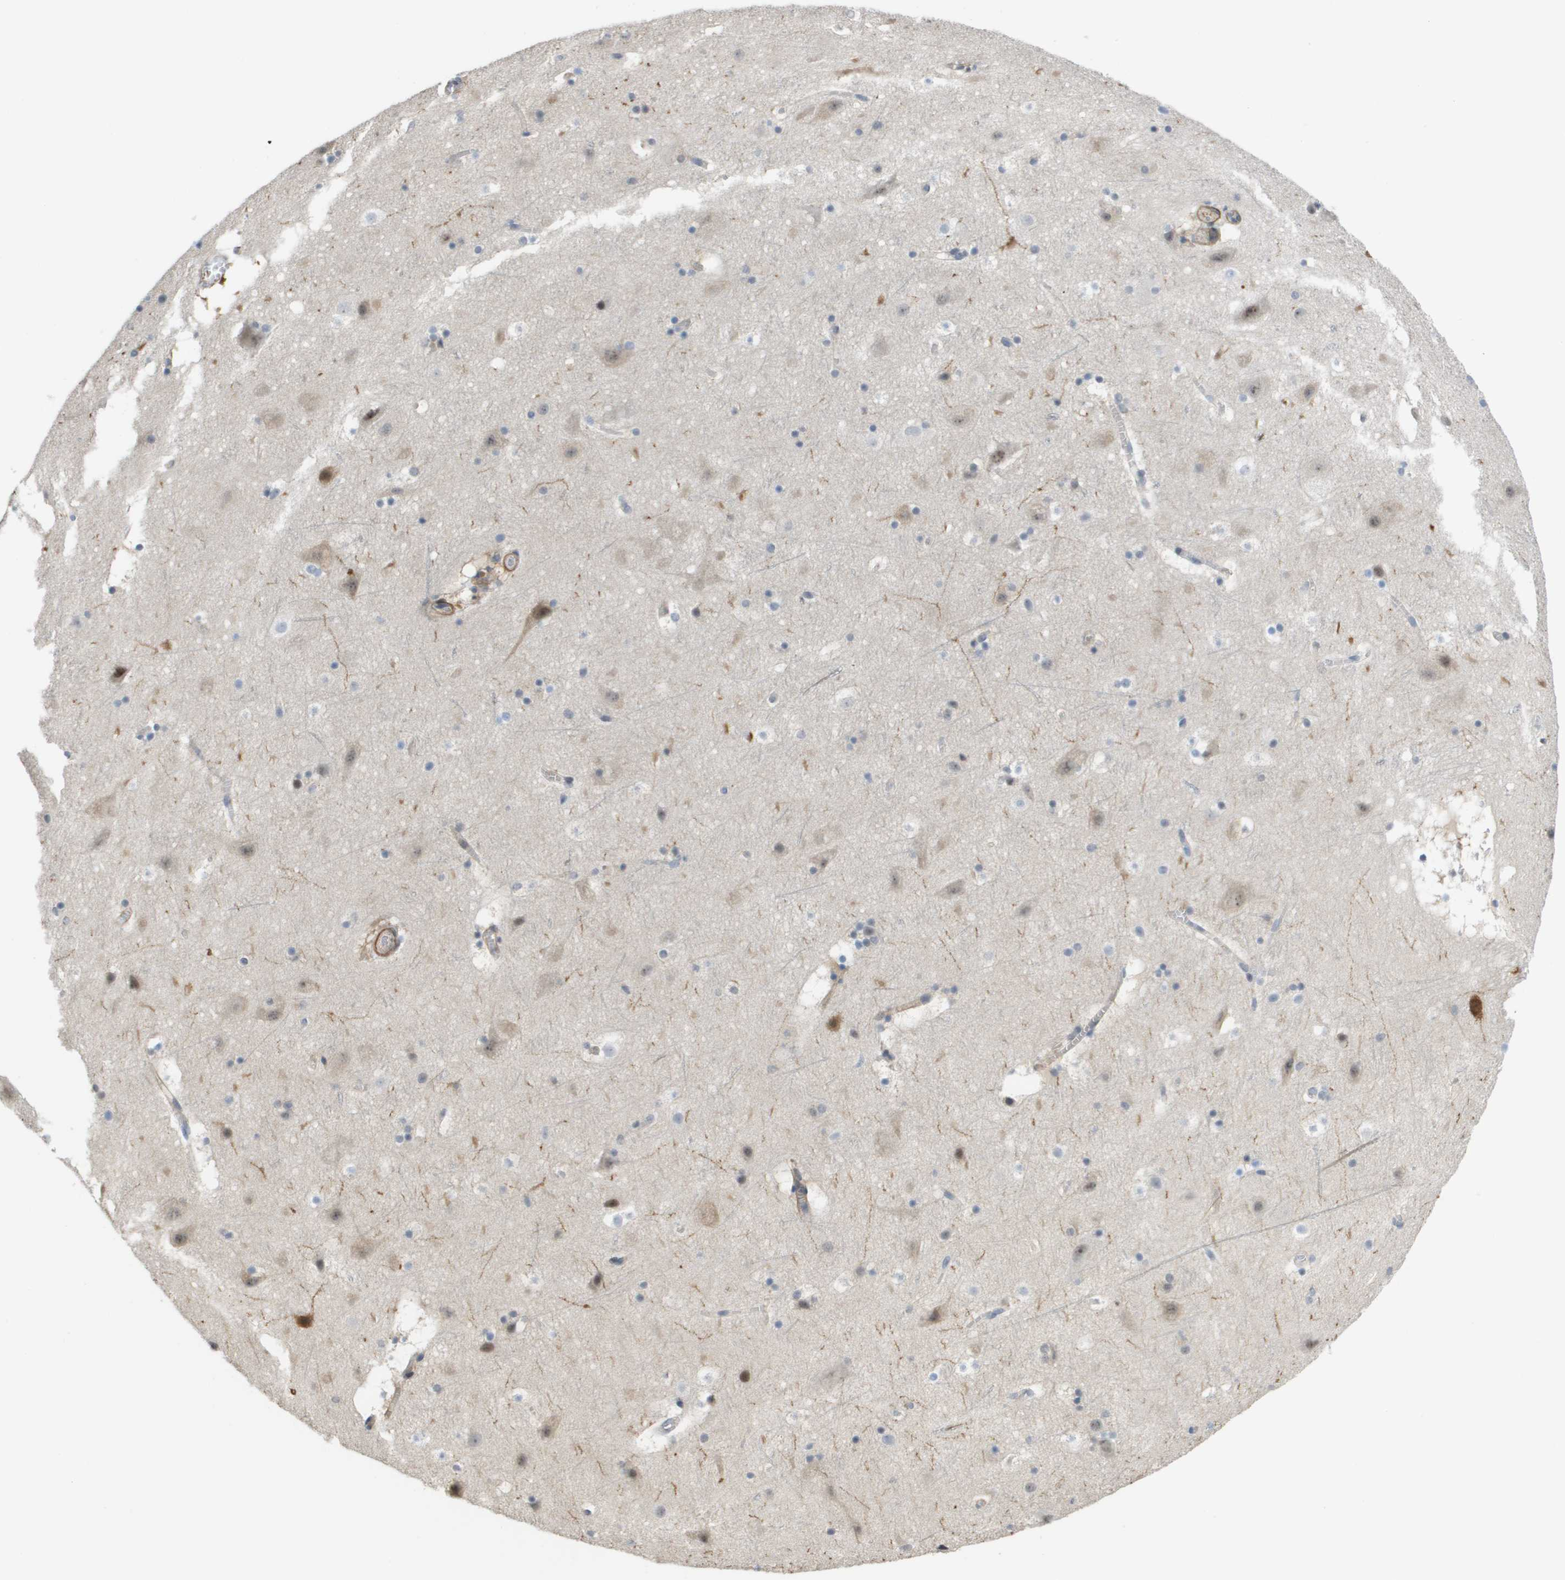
{"staining": {"intensity": "negative", "quantity": "none", "location": "none"}, "tissue": "cerebral cortex", "cell_type": "Endothelial cells", "image_type": "normal", "snomed": [{"axis": "morphology", "description": "Normal tissue, NOS"}, {"axis": "topography", "description": "Cerebral cortex"}], "caption": "Micrograph shows no significant protein expression in endothelial cells of unremarkable cerebral cortex. (DAB IHC with hematoxylin counter stain).", "gene": "RNF112", "patient": {"sex": "male", "age": 45}}